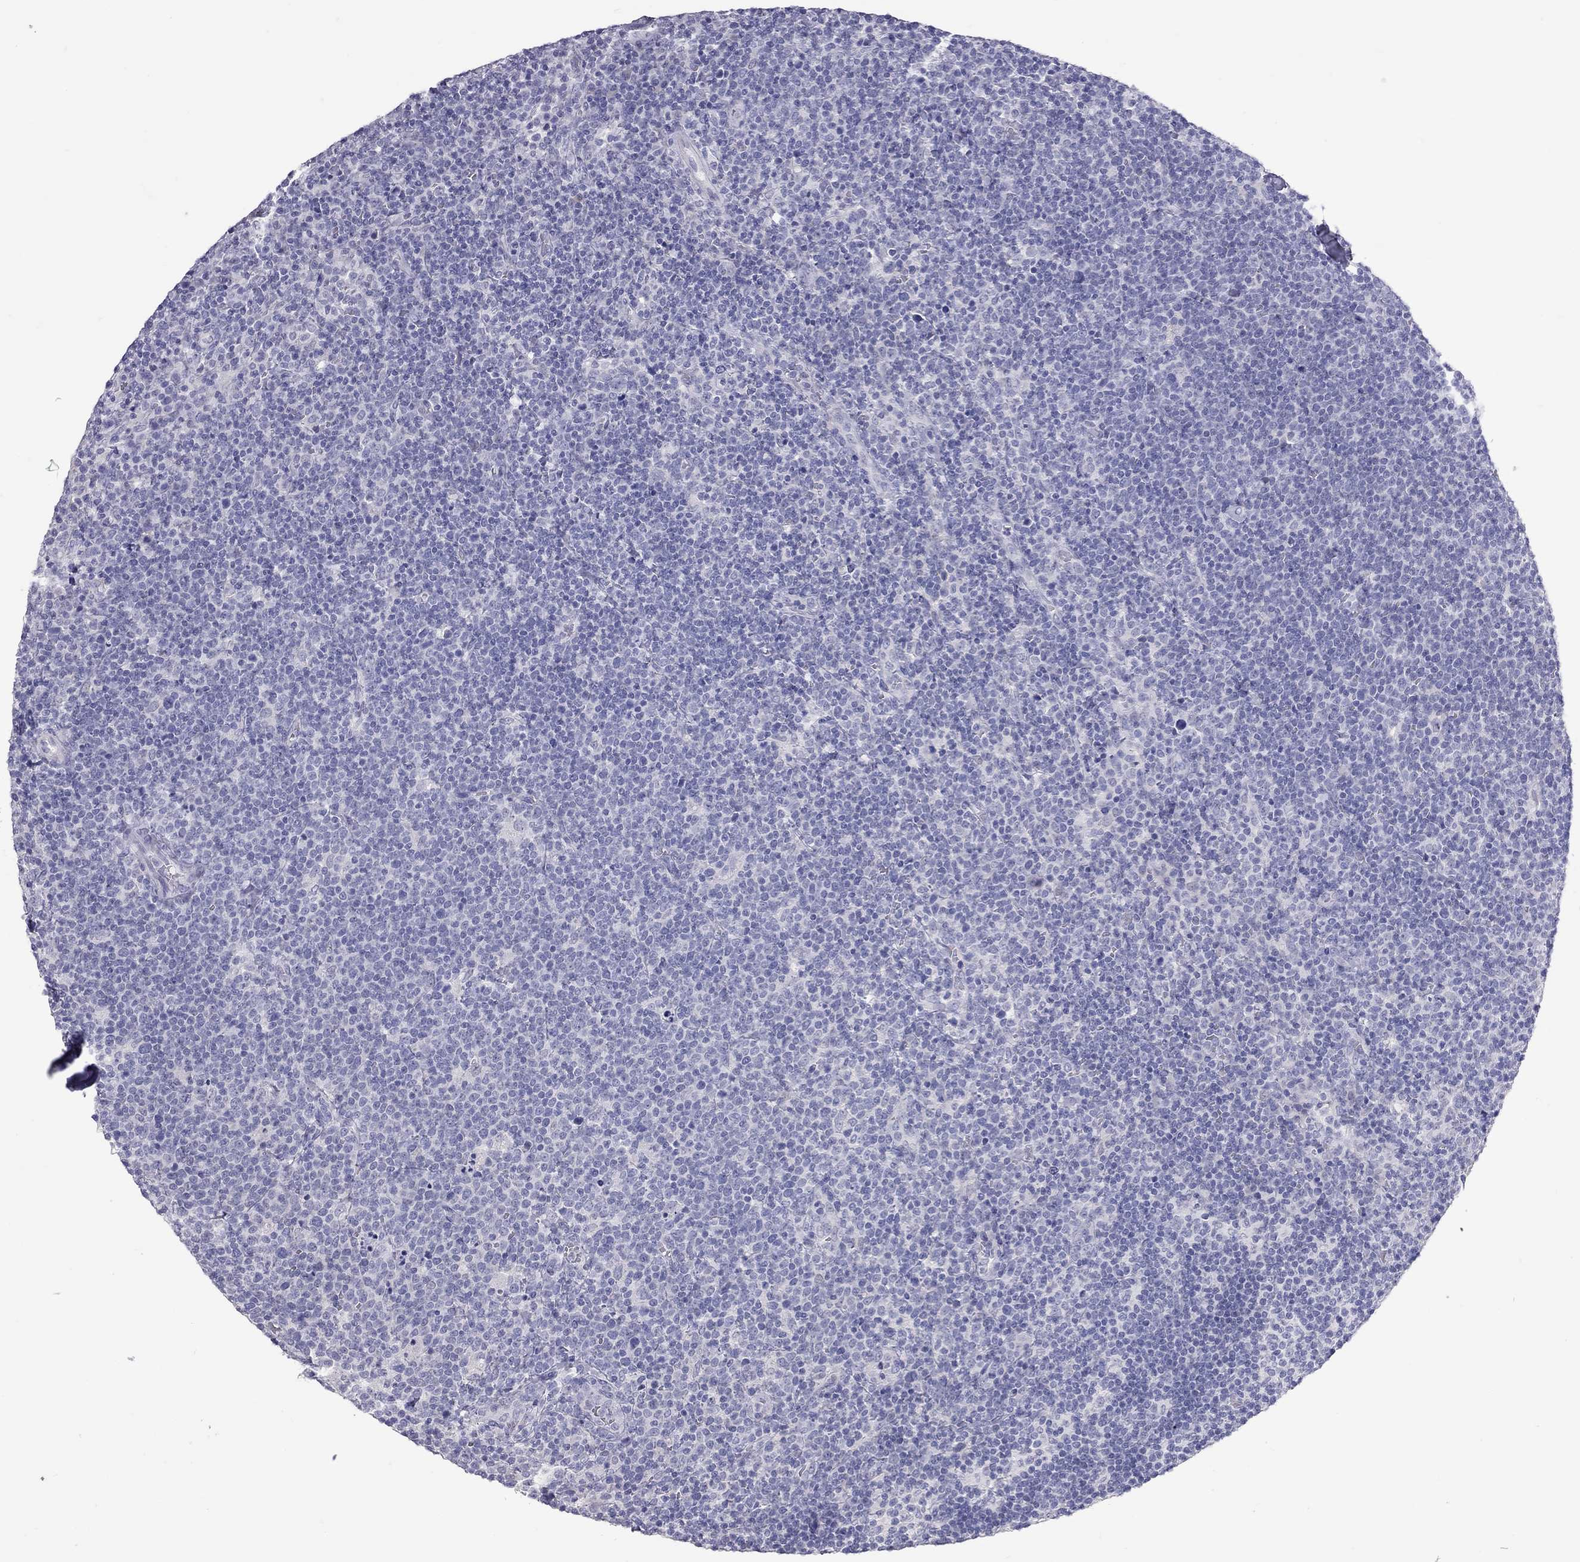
{"staining": {"intensity": "negative", "quantity": "none", "location": "none"}, "tissue": "lymphoma", "cell_type": "Tumor cells", "image_type": "cancer", "snomed": [{"axis": "morphology", "description": "Malignant lymphoma, non-Hodgkin's type, High grade"}, {"axis": "topography", "description": "Lymph node"}], "caption": "IHC histopathology image of neoplastic tissue: malignant lymphoma, non-Hodgkin's type (high-grade) stained with DAB reveals no significant protein positivity in tumor cells.", "gene": "MUC16", "patient": {"sex": "male", "age": 61}}